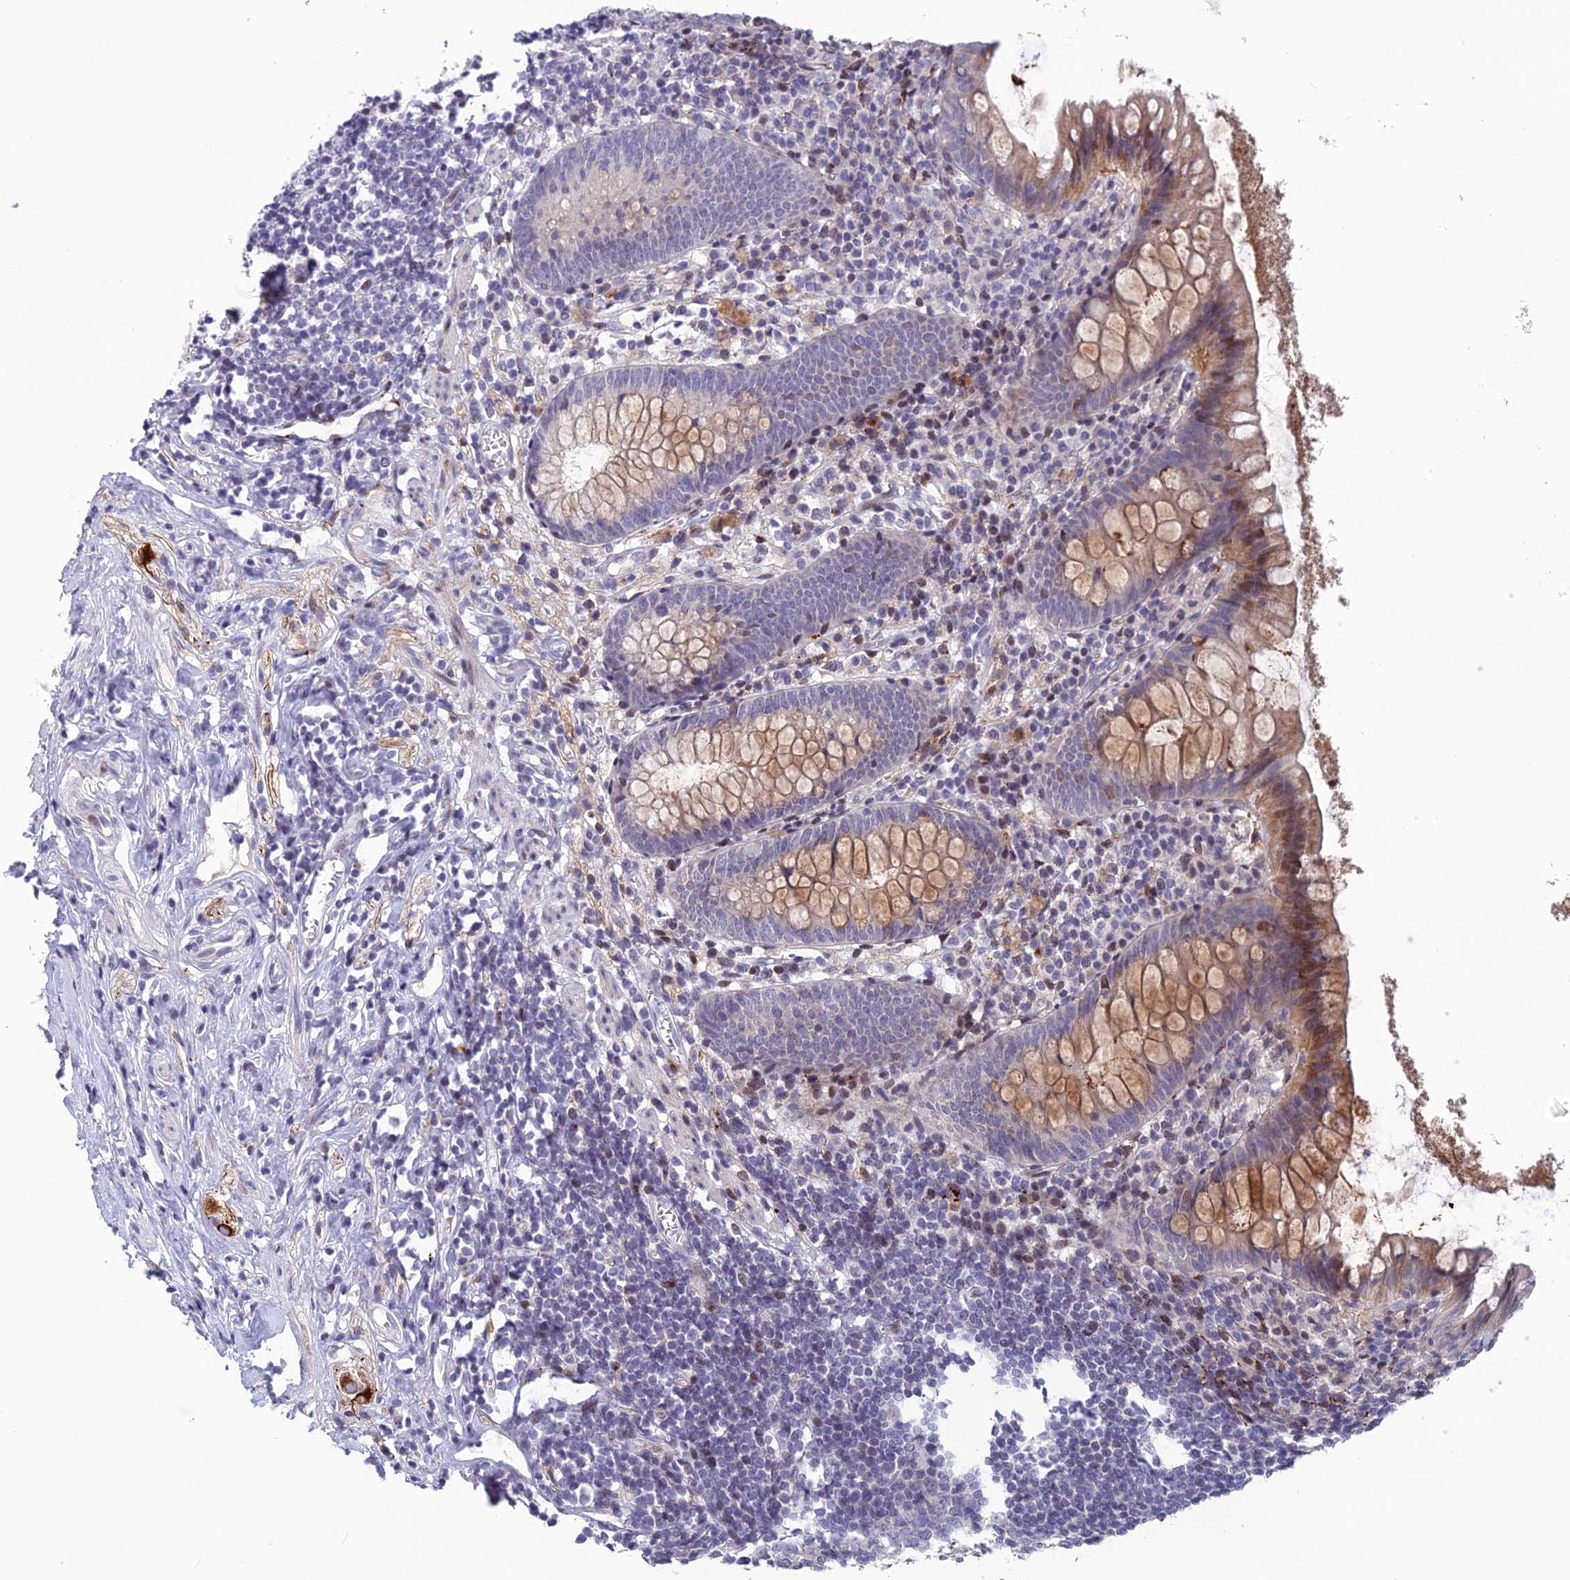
{"staining": {"intensity": "weak", "quantity": "25%-75%", "location": "cytoplasmic/membranous"}, "tissue": "appendix", "cell_type": "Glandular cells", "image_type": "normal", "snomed": [{"axis": "morphology", "description": "Normal tissue, NOS"}, {"axis": "topography", "description": "Appendix"}], "caption": "Brown immunohistochemical staining in unremarkable appendix displays weak cytoplasmic/membranous staining in about 25%-75% of glandular cells. (DAB (3,3'-diaminobenzidine) IHC with brightfield microscopy, high magnification).", "gene": "TMEM134", "patient": {"sex": "female", "age": 51}}